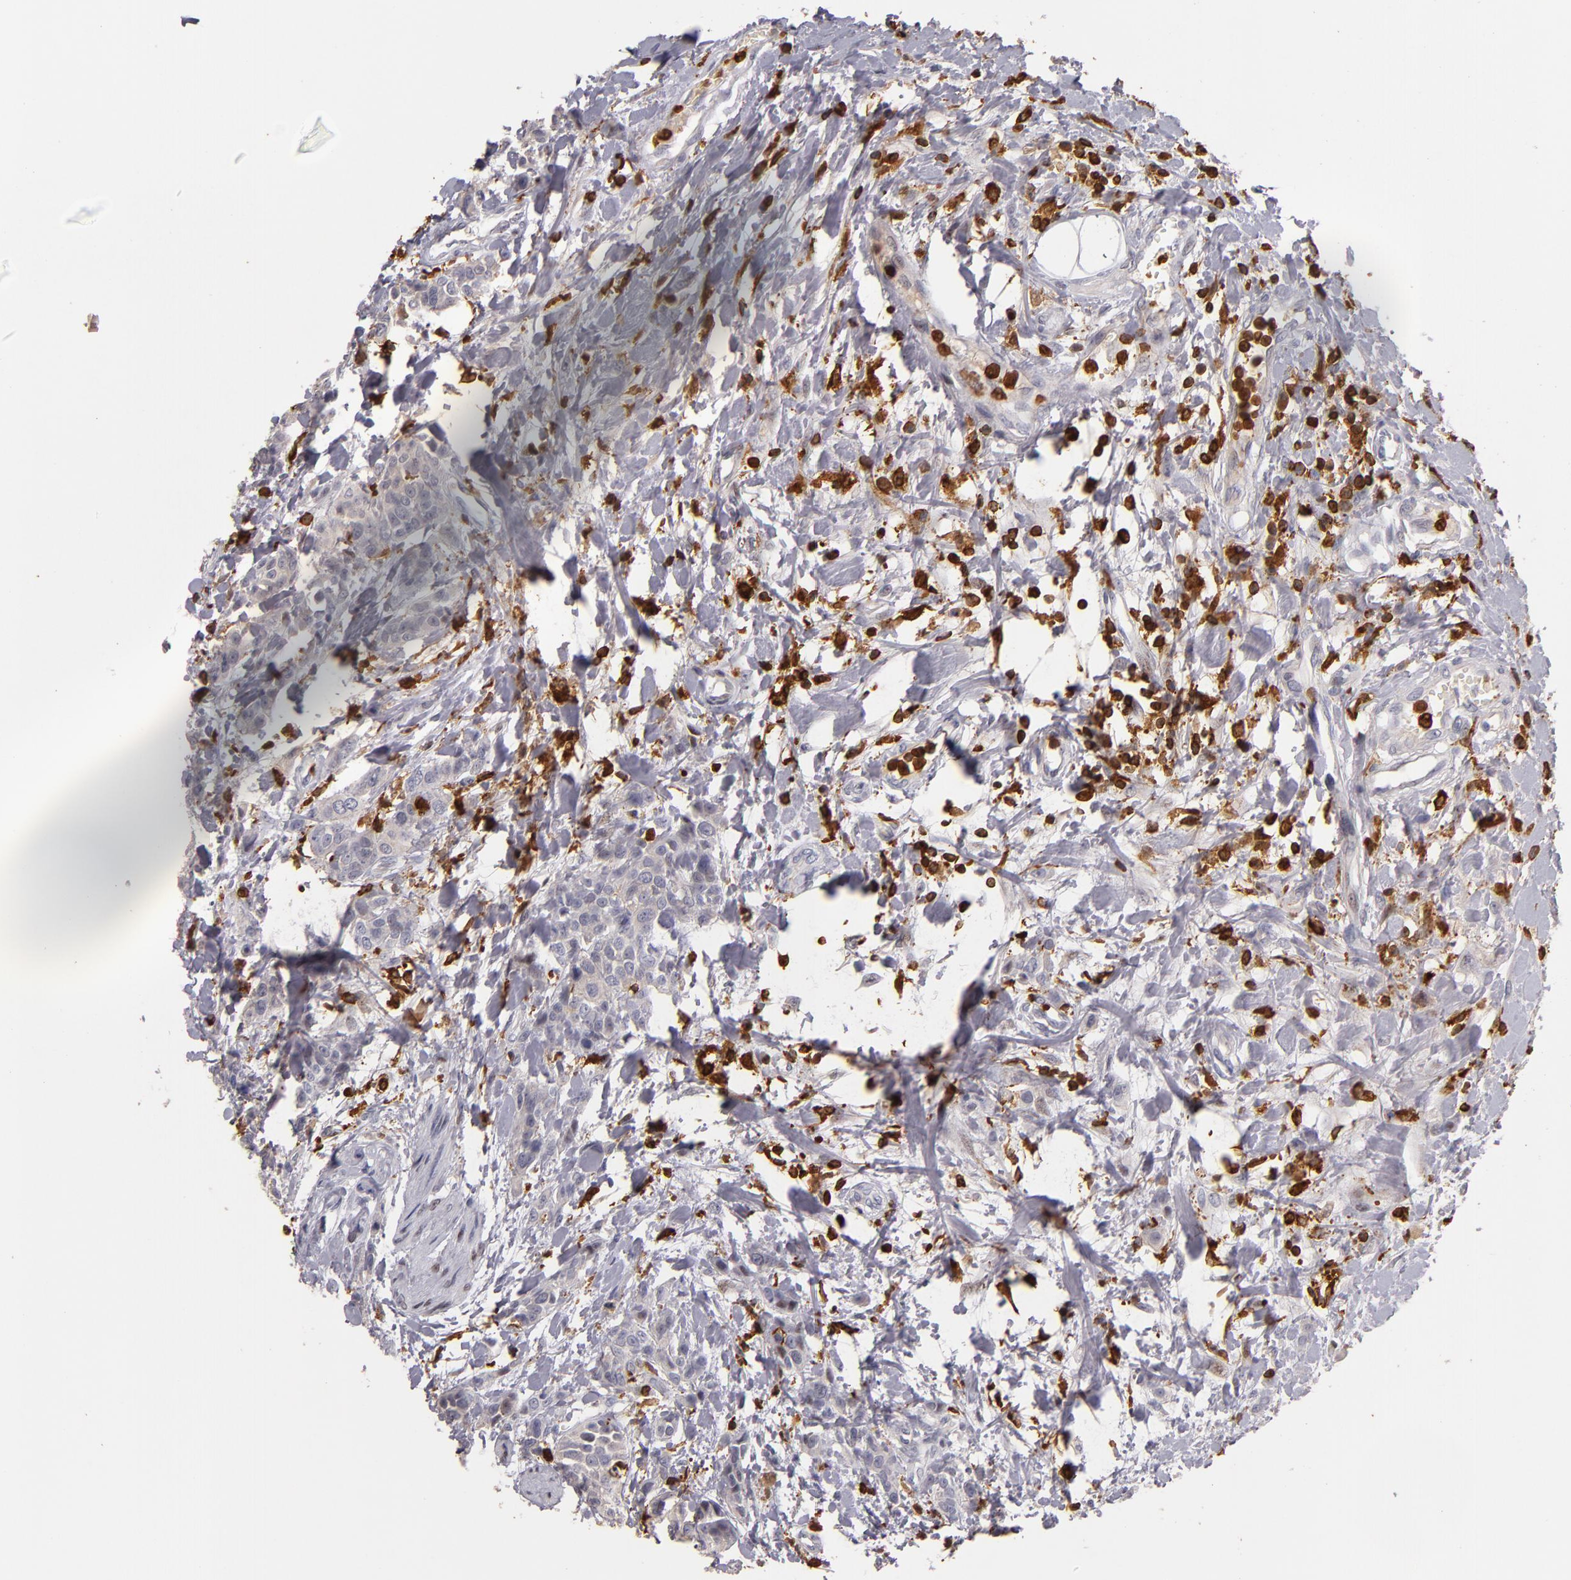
{"staining": {"intensity": "weak", "quantity": "<25%", "location": "nuclear"}, "tissue": "urothelial cancer", "cell_type": "Tumor cells", "image_type": "cancer", "snomed": [{"axis": "morphology", "description": "Urothelial carcinoma, High grade"}, {"axis": "topography", "description": "Urinary bladder"}], "caption": "Urothelial cancer was stained to show a protein in brown. There is no significant positivity in tumor cells.", "gene": "WAS", "patient": {"sex": "male", "age": 56}}